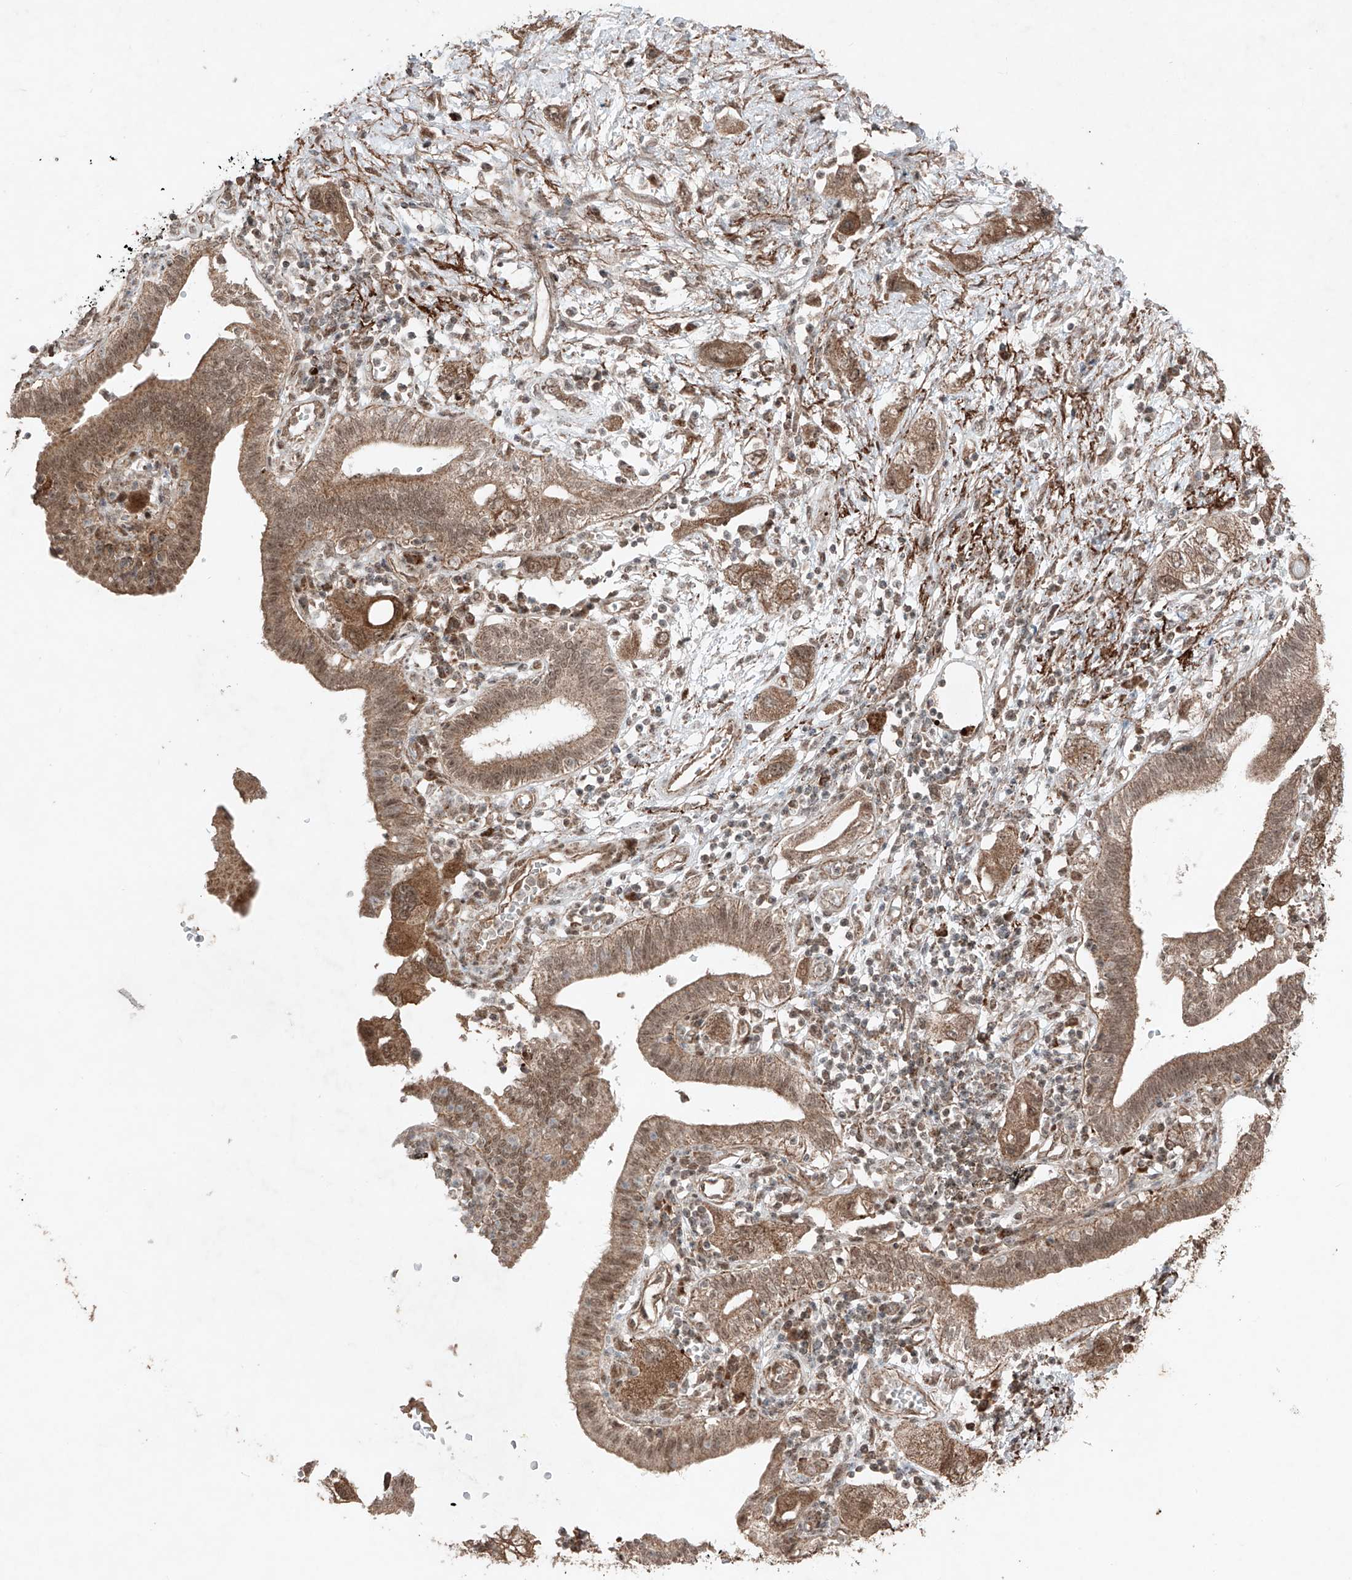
{"staining": {"intensity": "moderate", "quantity": ">75%", "location": "cytoplasmic/membranous,nuclear"}, "tissue": "pancreatic cancer", "cell_type": "Tumor cells", "image_type": "cancer", "snomed": [{"axis": "morphology", "description": "Adenocarcinoma, NOS"}, {"axis": "topography", "description": "Pancreas"}], "caption": "Immunohistochemical staining of human pancreatic adenocarcinoma shows medium levels of moderate cytoplasmic/membranous and nuclear expression in approximately >75% of tumor cells.", "gene": "ZNF620", "patient": {"sex": "female", "age": 73}}